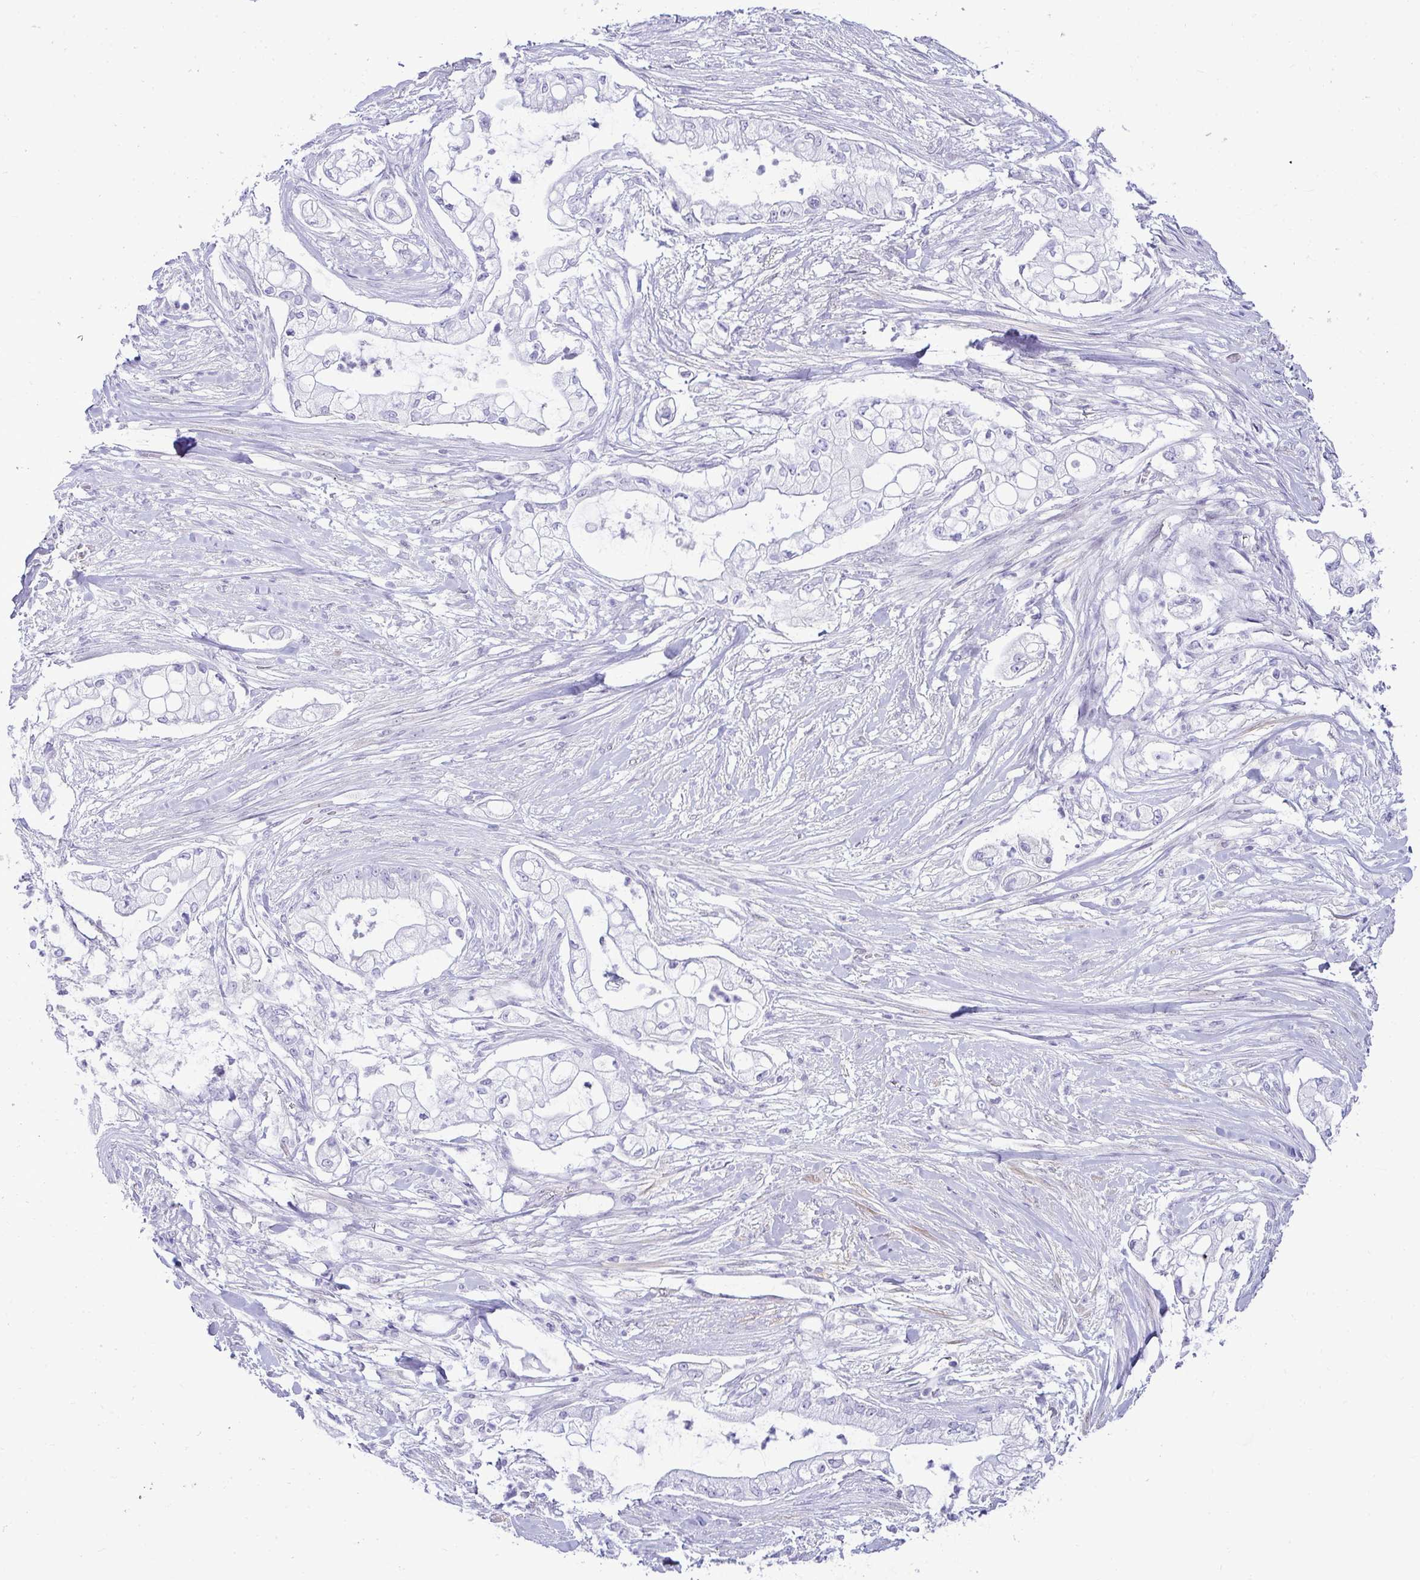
{"staining": {"intensity": "negative", "quantity": "none", "location": "none"}, "tissue": "pancreatic cancer", "cell_type": "Tumor cells", "image_type": "cancer", "snomed": [{"axis": "morphology", "description": "Adenocarcinoma, NOS"}, {"axis": "topography", "description": "Pancreas"}], "caption": "An immunohistochemistry image of pancreatic adenocarcinoma is shown. There is no staining in tumor cells of pancreatic adenocarcinoma.", "gene": "HSPB6", "patient": {"sex": "female", "age": 69}}